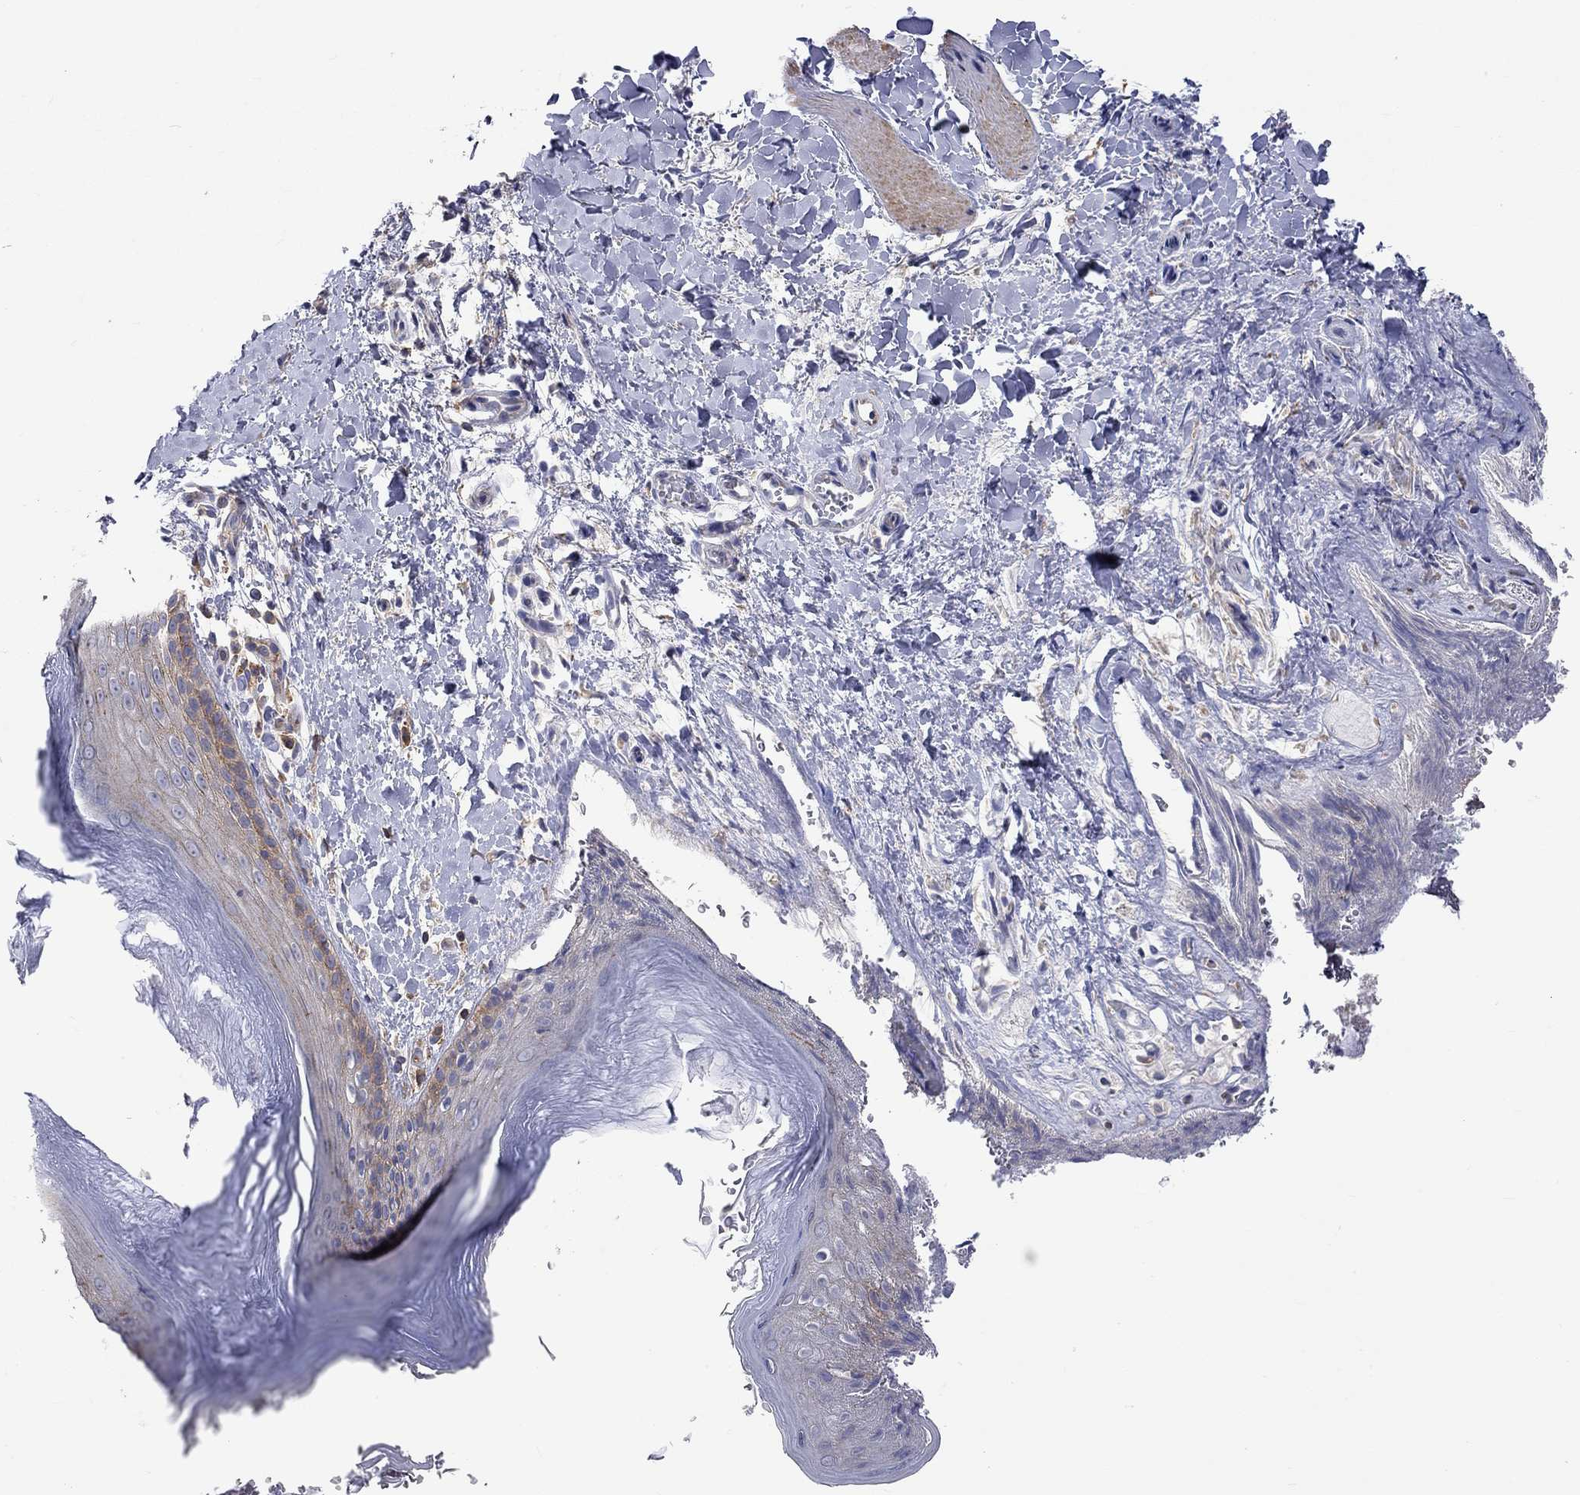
{"staining": {"intensity": "weak", "quantity": "<25%", "location": "cytoplasmic/membranous"}, "tissue": "skin", "cell_type": "Epidermal cells", "image_type": "normal", "snomed": [{"axis": "morphology", "description": "Normal tissue, NOS"}, {"axis": "topography", "description": "Anal"}], "caption": "Immunohistochemistry micrograph of normal human skin stained for a protein (brown), which exhibits no expression in epidermal cells.", "gene": "PCDHGA10", "patient": {"sex": "male", "age": 36}}